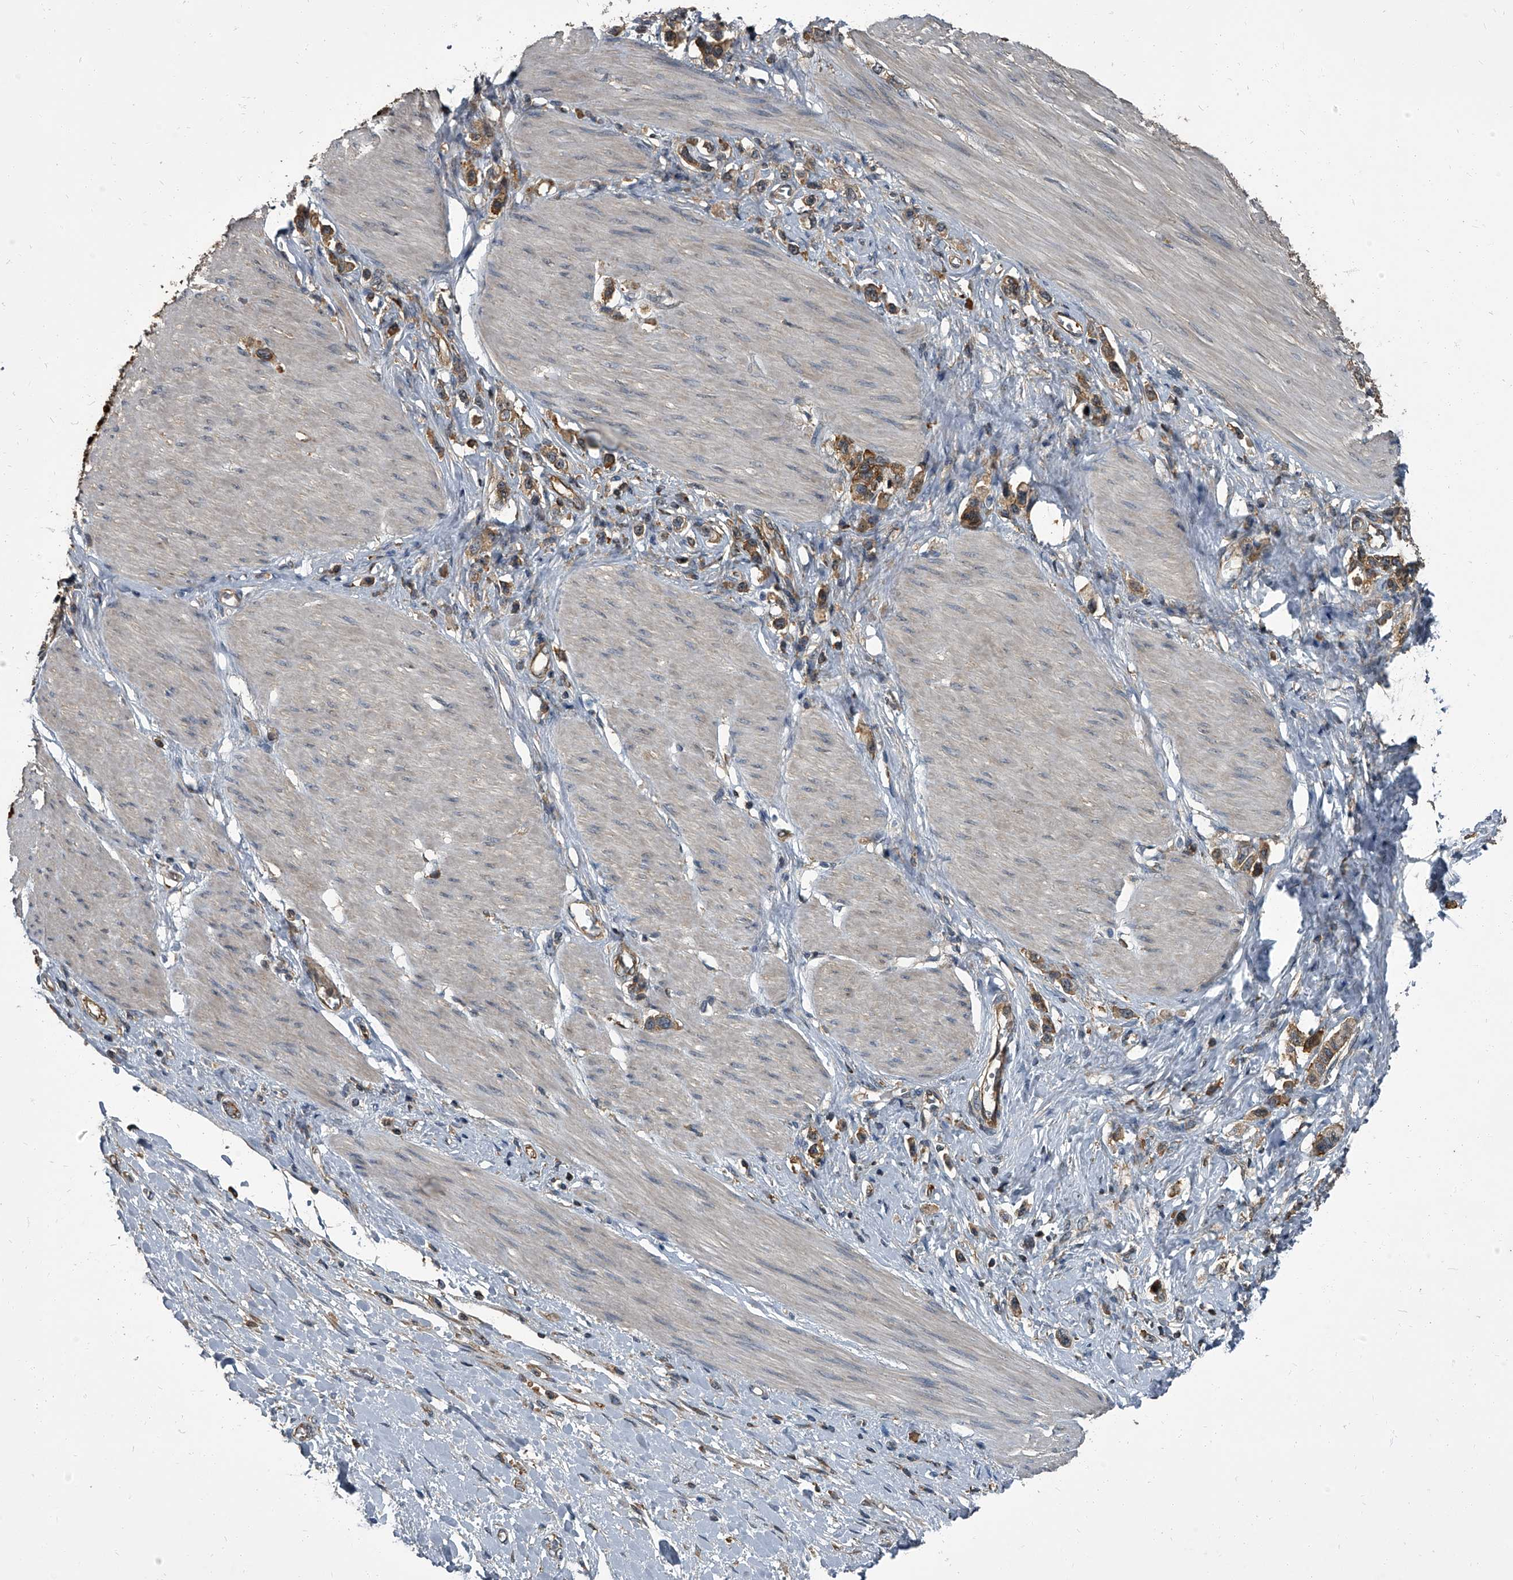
{"staining": {"intensity": "moderate", "quantity": ">75%", "location": "cytoplasmic/membranous"}, "tissue": "stomach cancer", "cell_type": "Tumor cells", "image_type": "cancer", "snomed": [{"axis": "morphology", "description": "Adenocarcinoma, NOS"}, {"axis": "topography", "description": "Stomach"}], "caption": "Immunohistochemistry (IHC) of adenocarcinoma (stomach) shows medium levels of moderate cytoplasmic/membranous staining in about >75% of tumor cells.", "gene": "CDV3", "patient": {"sex": "female", "age": 65}}